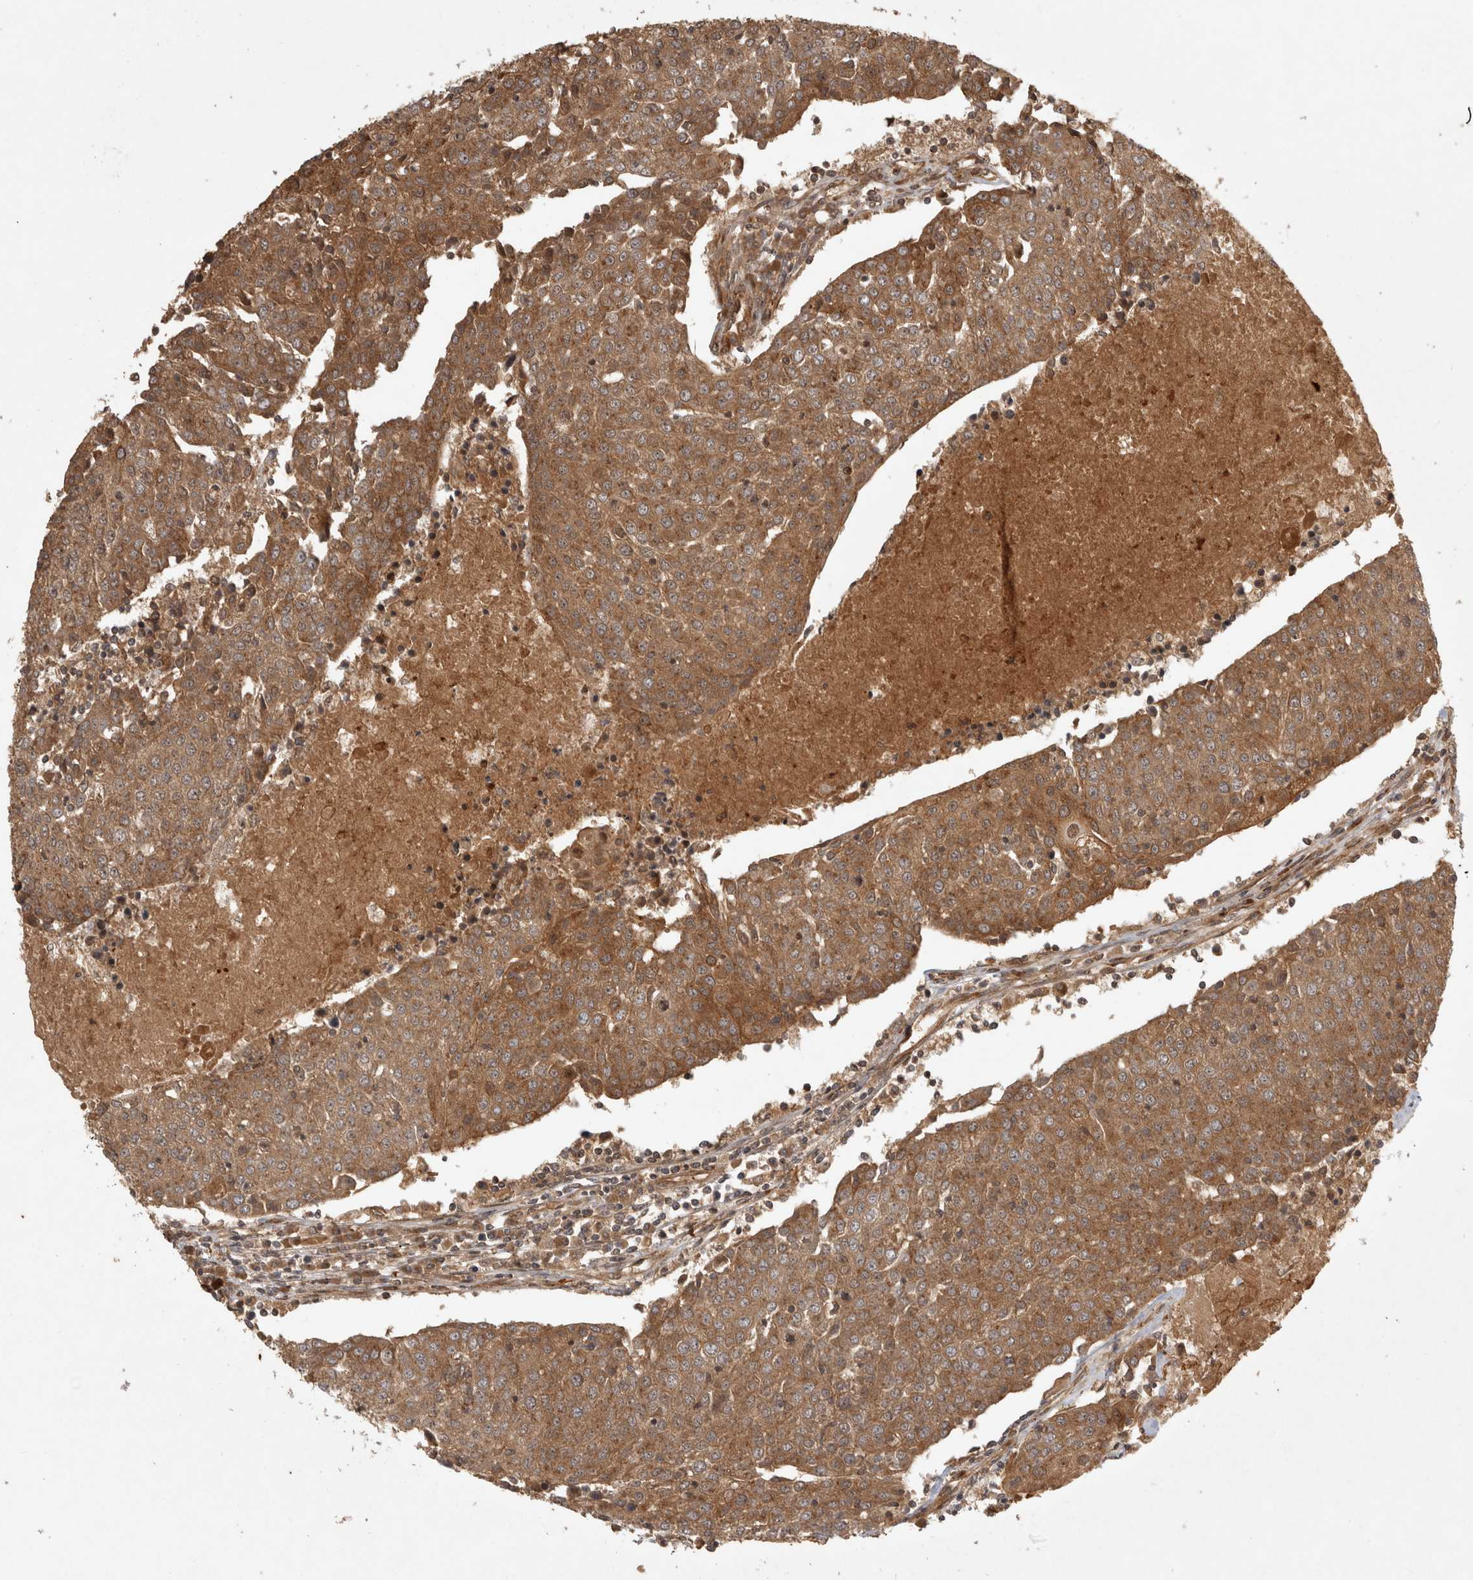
{"staining": {"intensity": "moderate", "quantity": ">75%", "location": "cytoplasmic/membranous"}, "tissue": "urothelial cancer", "cell_type": "Tumor cells", "image_type": "cancer", "snomed": [{"axis": "morphology", "description": "Urothelial carcinoma, High grade"}, {"axis": "topography", "description": "Urinary bladder"}], "caption": "Brown immunohistochemical staining in high-grade urothelial carcinoma displays moderate cytoplasmic/membranous positivity in approximately >75% of tumor cells.", "gene": "CAMSAP2", "patient": {"sex": "female", "age": 85}}